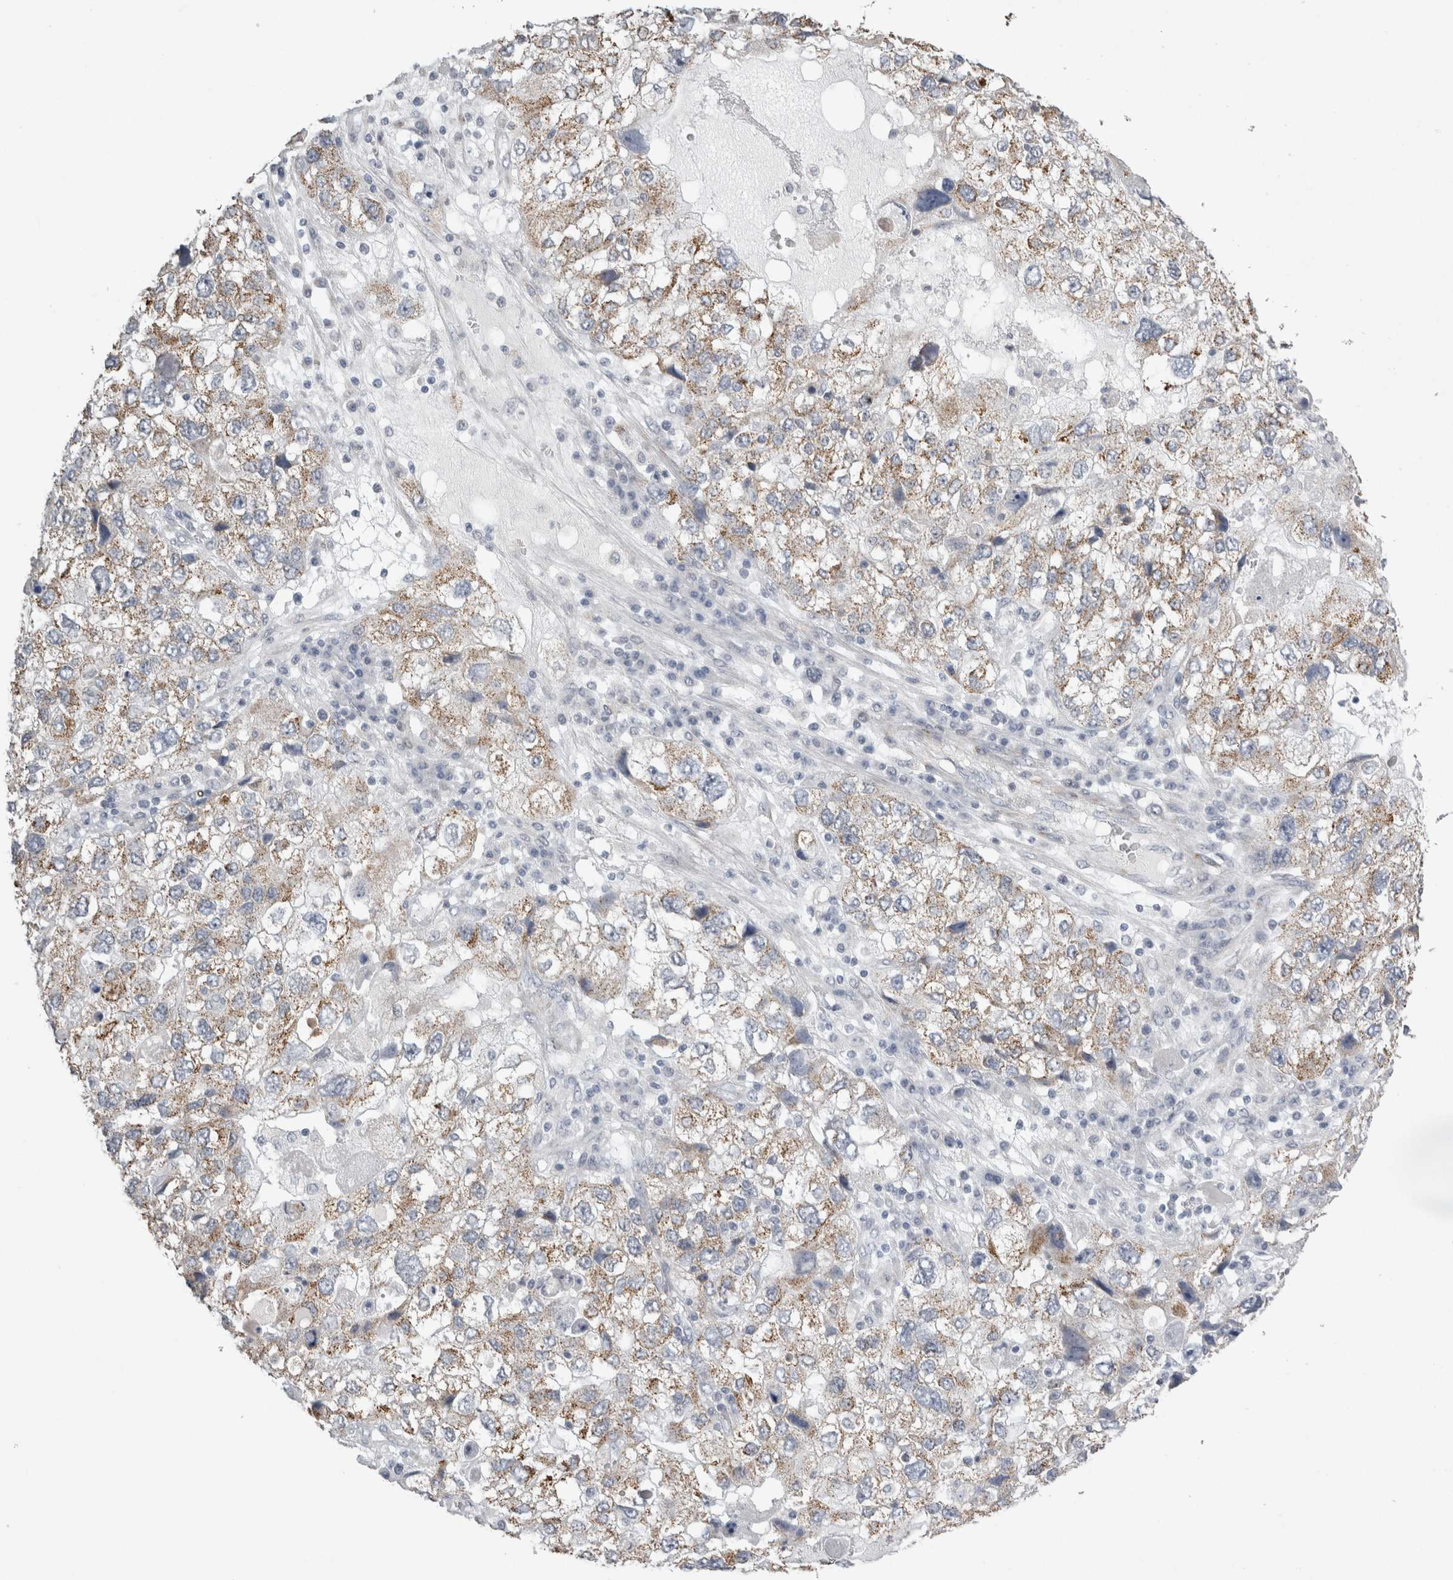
{"staining": {"intensity": "weak", "quantity": ">75%", "location": "cytoplasmic/membranous"}, "tissue": "endometrial cancer", "cell_type": "Tumor cells", "image_type": "cancer", "snomed": [{"axis": "morphology", "description": "Adenocarcinoma, NOS"}, {"axis": "topography", "description": "Endometrium"}], "caption": "A low amount of weak cytoplasmic/membranous positivity is identified in approximately >75% of tumor cells in endometrial cancer (adenocarcinoma) tissue.", "gene": "PLIN1", "patient": {"sex": "female", "age": 49}}